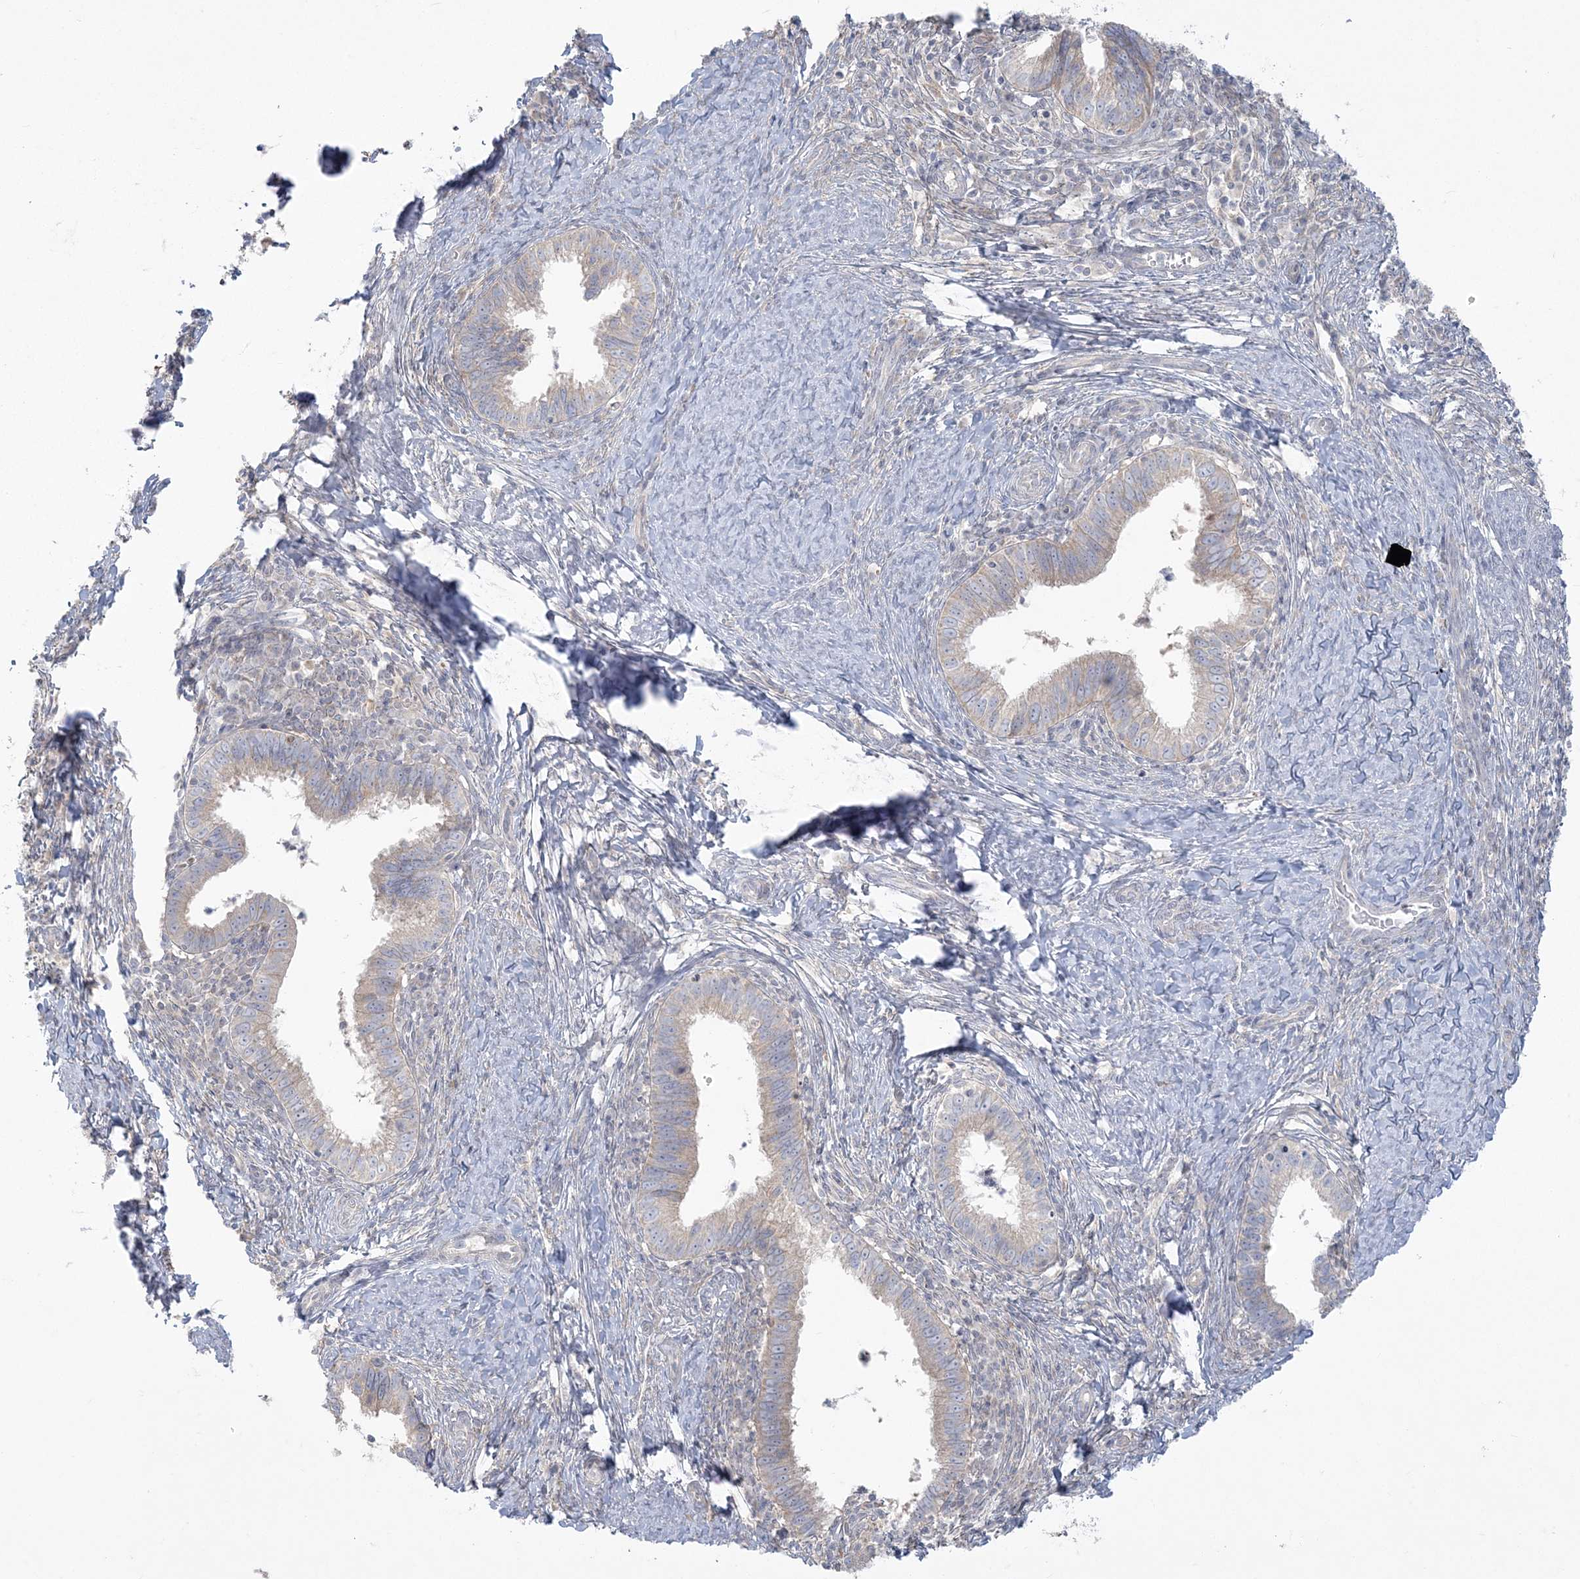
{"staining": {"intensity": "weak", "quantity": "25%-75%", "location": "cytoplasmic/membranous"}, "tissue": "cervical cancer", "cell_type": "Tumor cells", "image_type": "cancer", "snomed": [{"axis": "morphology", "description": "Adenocarcinoma, NOS"}, {"axis": "topography", "description": "Cervix"}], "caption": "Immunohistochemistry micrograph of adenocarcinoma (cervical) stained for a protein (brown), which demonstrates low levels of weak cytoplasmic/membranous positivity in approximately 25%-75% of tumor cells.", "gene": "ZC3H6", "patient": {"sex": "female", "age": 36}}